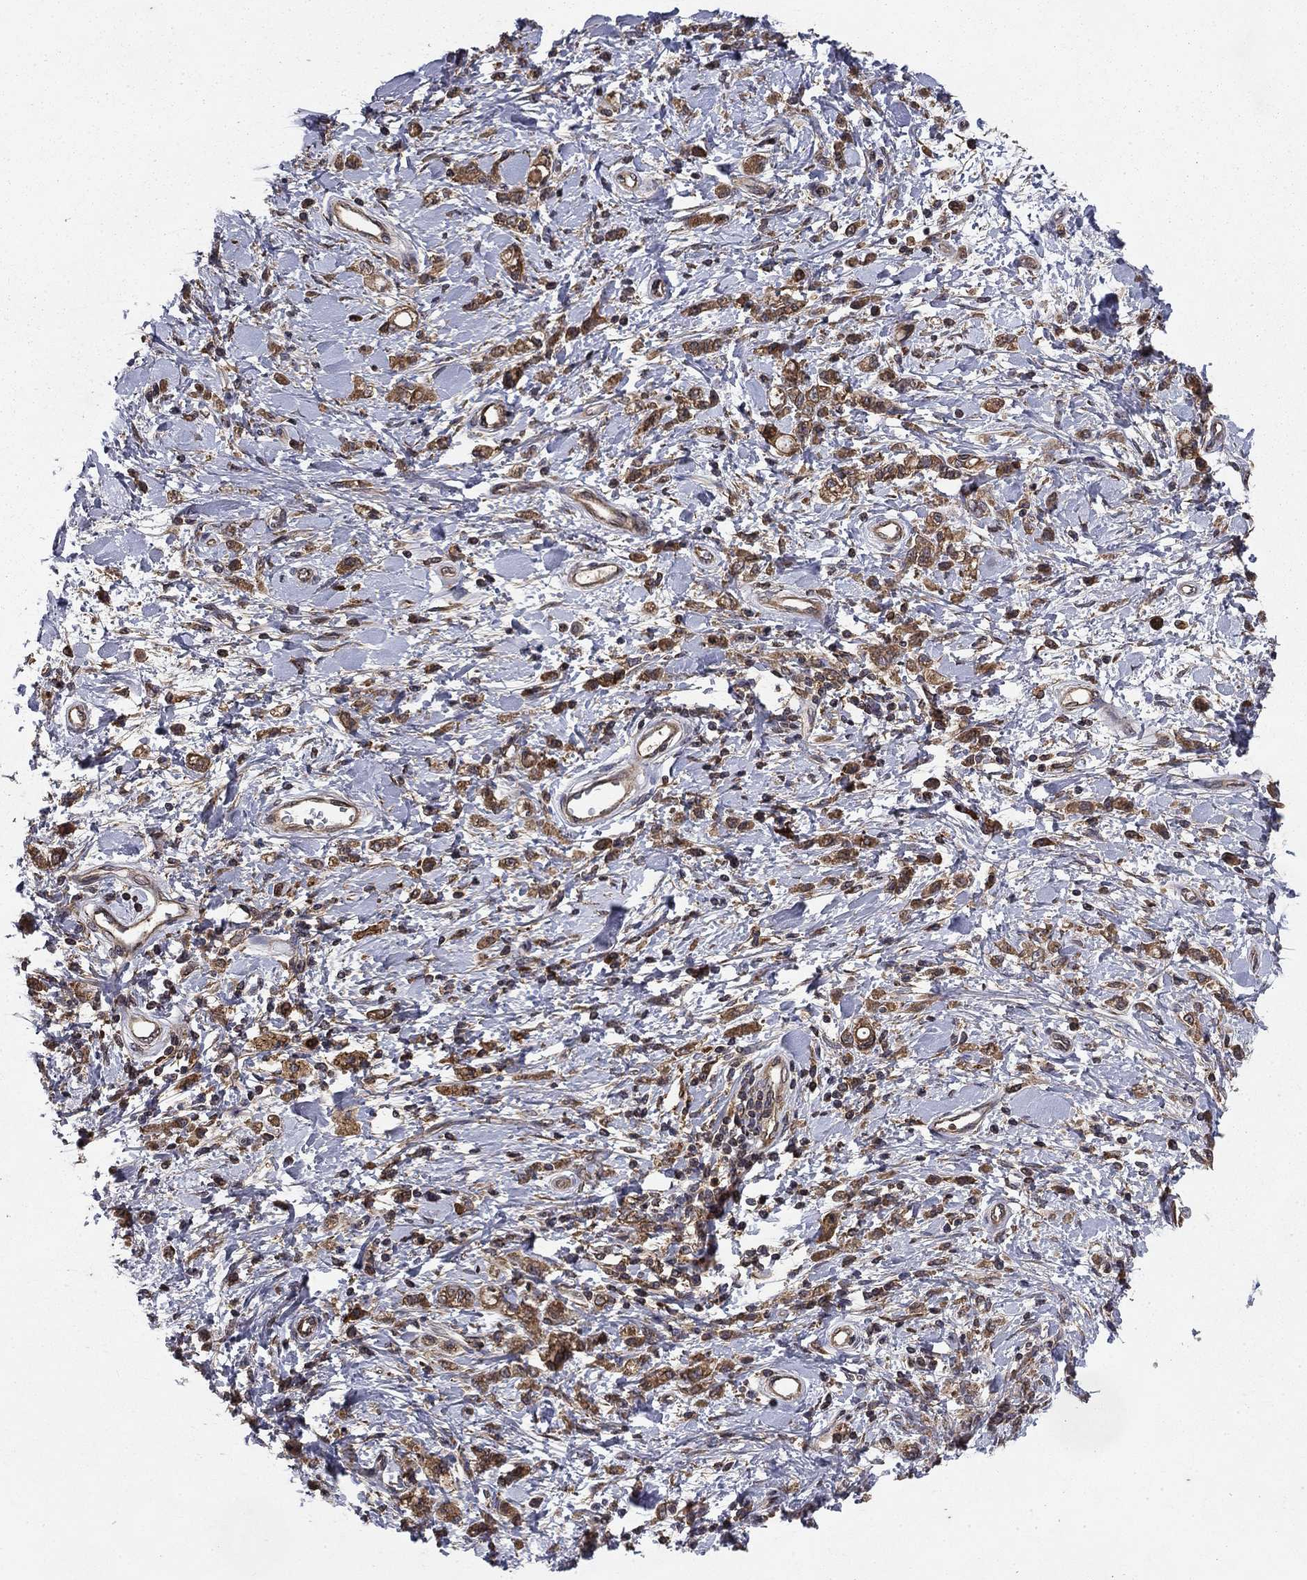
{"staining": {"intensity": "moderate", "quantity": "25%-75%", "location": "cytoplasmic/membranous"}, "tissue": "stomach cancer", "cell_type": "Tumor cells", "image_type": "cancer", "snomed": [{"axis": "morphology", "description": "Adenocarcinoma, NOS"}, {"axis": "topography", "description": "Stomach"}], "caption": "Moderate cytoplasmic/membranous protein expression is seen in approximately 25%-75% of tumor cells in stomach cancer (adenocarcinoma). (IHC, brightfield microscopy, high magnification).", "gene": "BABAM2", "patient": {"sex": "male", "age": 77}}